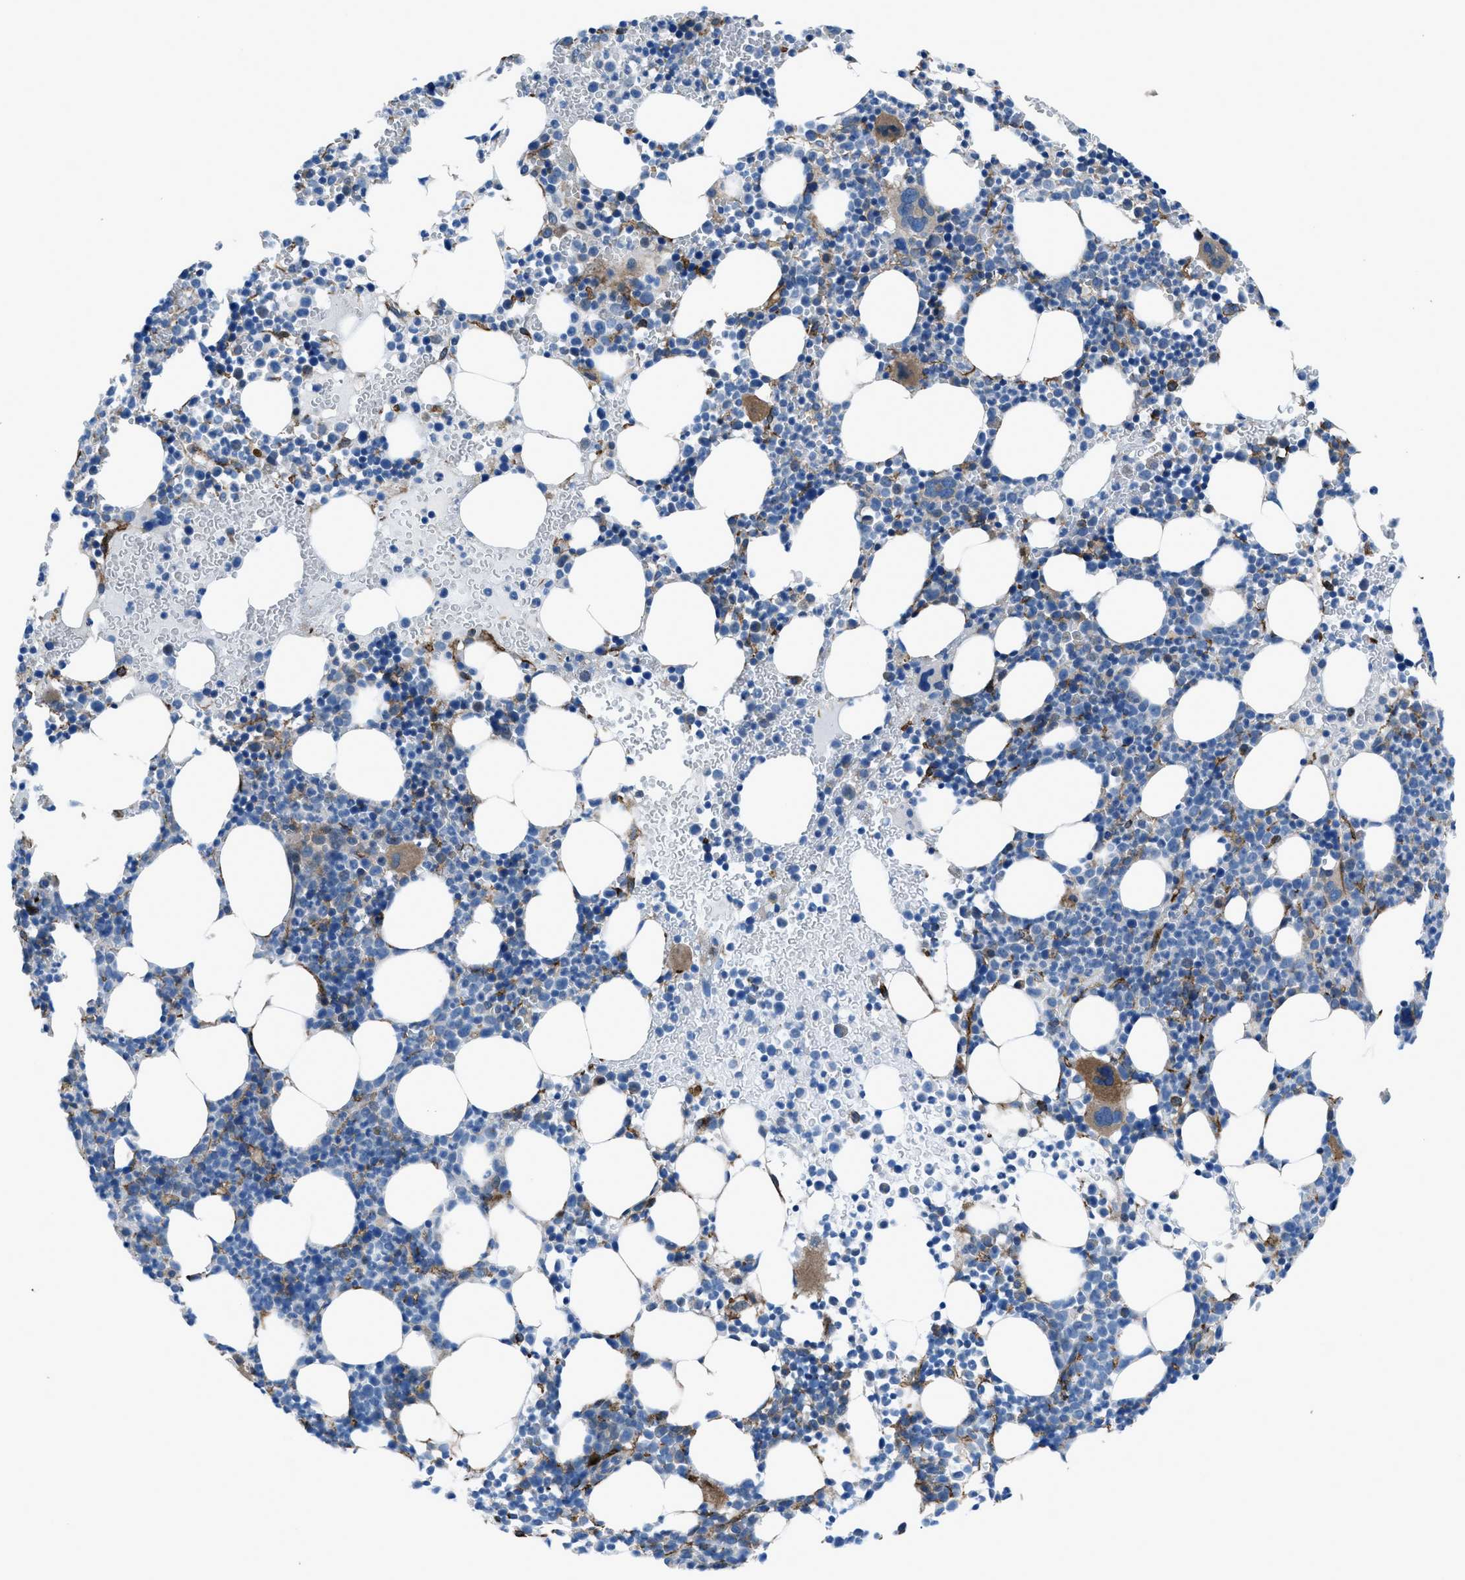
{"staining": {"intensity": "moderate", "quantity": "<25%", "location": "cytoplasmic/membranous"}, "tissue": "bone marrow", "cell_type": "Hematopoietic cells", "image_type": "normal", "snomed": [{"axis": "morphology", "description": "Normal tissue, NOS"}, {"axis": "morphology", "description": "Inflammation, NOS"}, {"axis": "topography", "description": "Bone marrow"}], "caption": "Immunohistochemistry (DAB (3,3'-diaminobenzidine)) staining of unremarkable human bone marrow demonstrates moderate cytoplasmic/membranous protein expression in about <25% of hematopoietic cells.", "gene": "EGFR", "patient": {"sex": "female", "age": 67}}